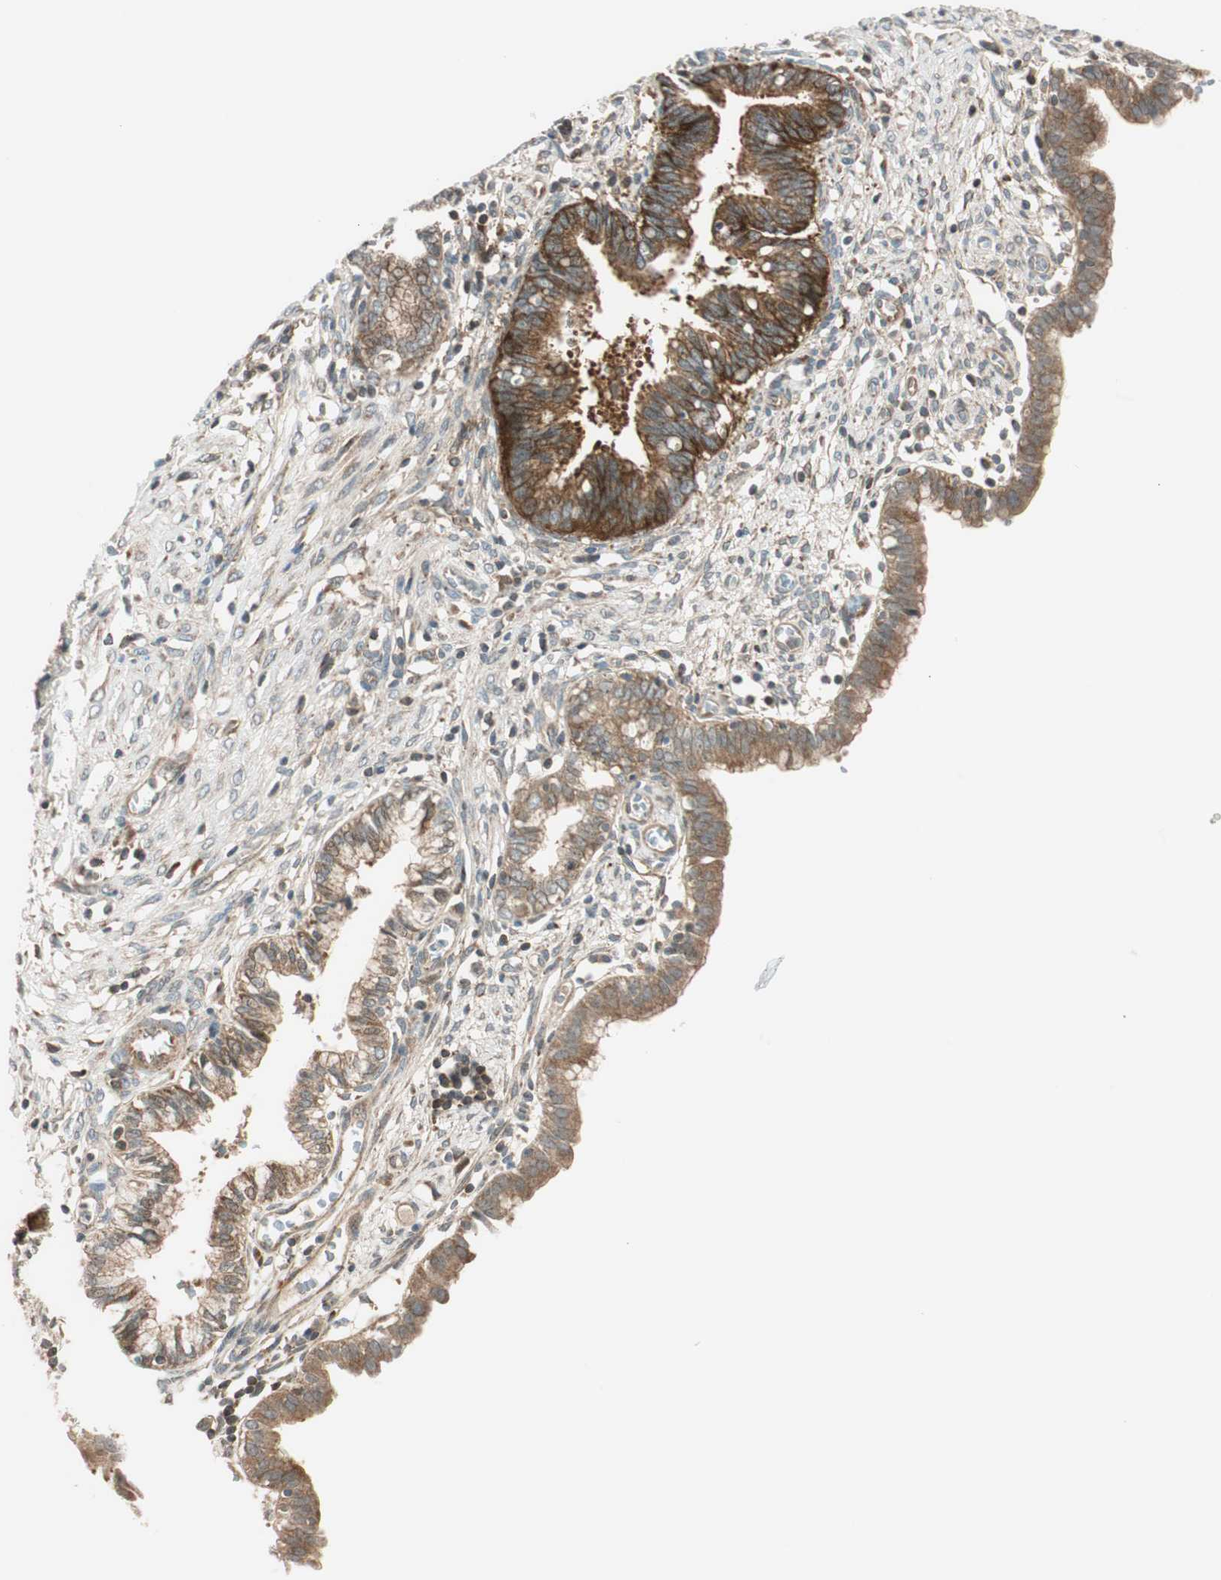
{"staining": {"intensity": "strong", "quantity": ">75%", "location": "cytoplasmic/membranous"}, "tissue": "cervical cancer", "cell_type": "Tumor cells", "image_type": "cancer", "snomed": [{"axis": "morphology", "description": "Adenocarcinoma, NOS"}, {"axis": "topography", "description": "Cervix"}], "caption": "Immunohistochemistry (IHC) micrograph of cervical adenocarcinoma stained for a protein (brown), which exhibits high levels of strong cytoplasmic/membranous staining in approximately >75% of tumor cells.", "gene": "ABI1", "patient": {"sex": "female", "age": 44}}